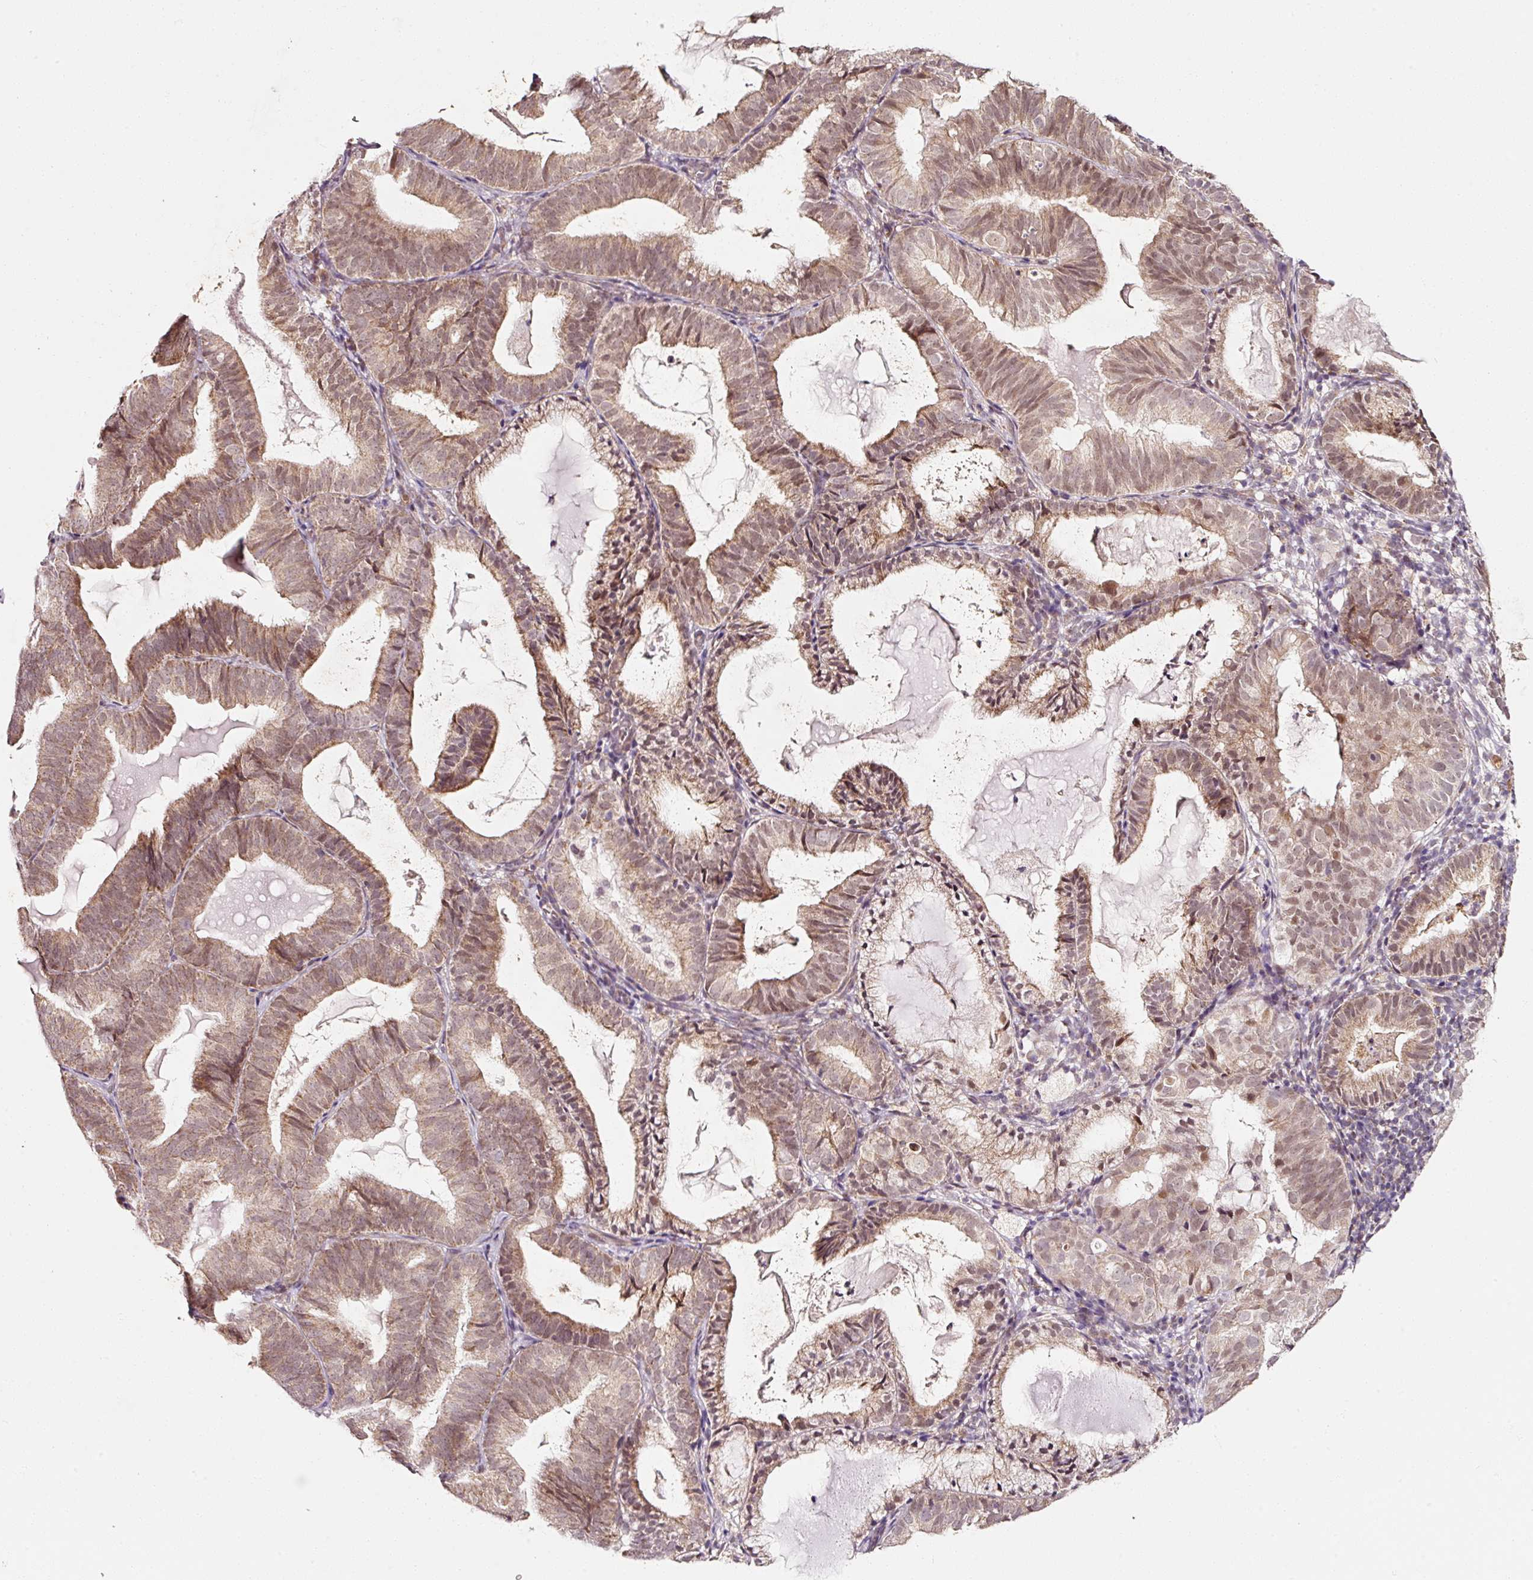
{"staining": {"intensity": "moderate", "quantity": ">75%", "location": "cytoplasmic/membranous,nuclear"}, "tissue": "endometrial cancer", "cell_type": "Tumor cells", "image_type": "cancer", "snomed": [{"axis": "morphology", "description": "Adenocarcinoma, NOS"}, {"axis": "topography", "description": "Endometrium"}], "caption": "Immunohistochemistry of human endometrial cancer displays medium levels of moderate cytoplasmic/membranous and nuclear positivity in approximately >75% of tumor cells. The staining was performed using DAB (3,3'-diaminobenzidine) to visualize the protein expression in brown, while the nuclei were stained in blue with hematoxylin (Magnification: 20x).", "gene": "ZNF460", "patient": {"sex": "female", "age": 80}}